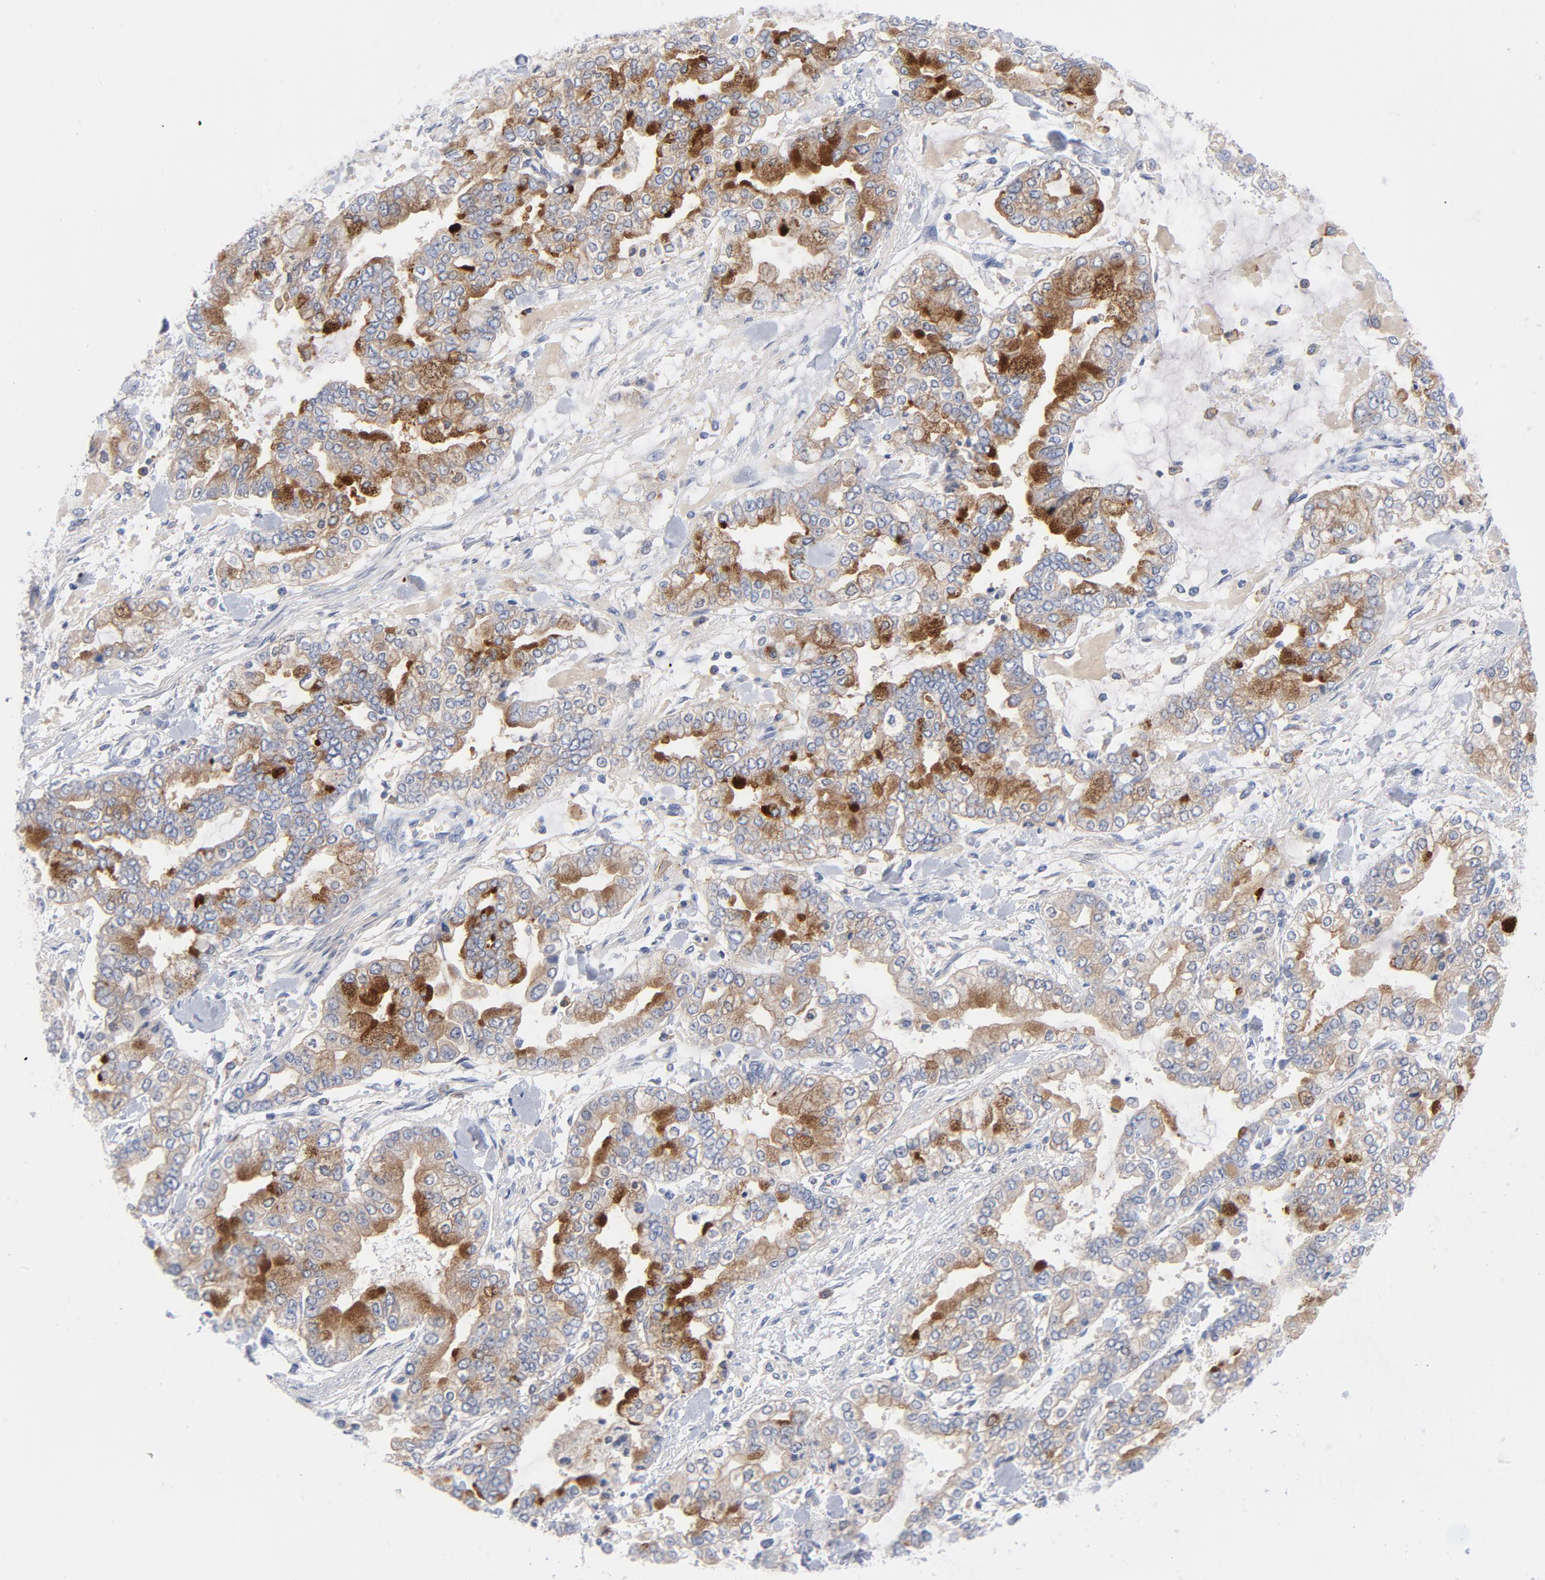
{"staining": {"intensity": "strong", "quantity": "25%-75%", "location": "cytoplasmic/membranous"}, "tissue": "stomach cancer", "cell_type": "Tumor cells", "image_type": "cancer", "snomed": [{"axis": "morphology", "description": "Normal tissue, NOS"}, {"axis": "morphology", "description": "Adenocarcinoma, NOS"}, {"axis": "topography", "description": "Stomach, upper"}, {"axis": "topography", "description": "Stomach"}], "caption": "An immunohistochemistry micrograph of tumor tissue is shown. Protein staining in brown highlights strong cytoplasmic/membranous positivity in stomach adenocarcinoma within tumor cells.", "gene": "CD86", "patient": {"sex": "male", "age": 76}}